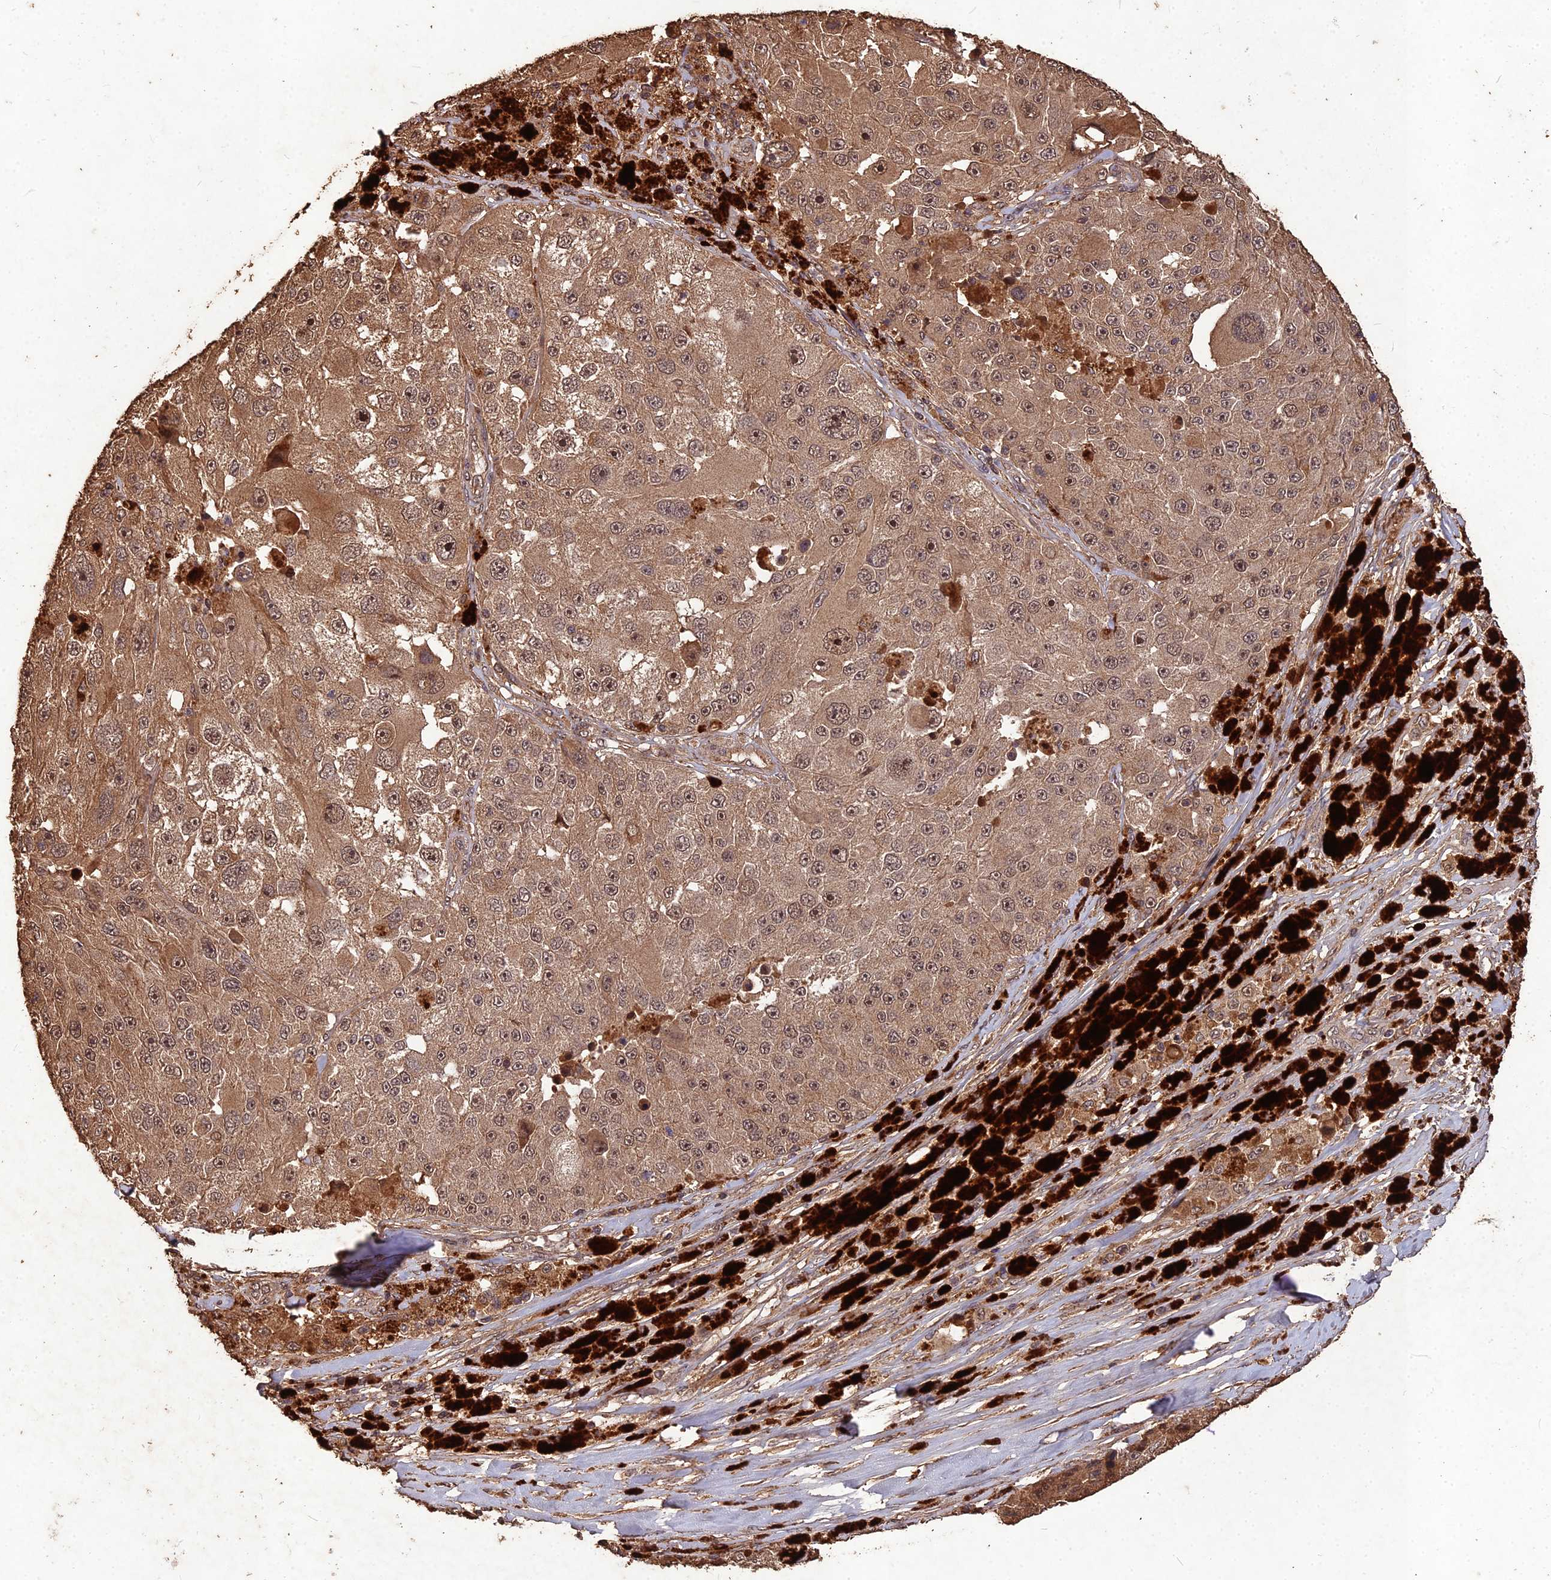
{"staining": {"intensity": "moderate", "quantity": ">75%", "location": "cytoplasmic/membranous,nuclear"}, "tissue": "melanoma", "cell_type": "Tumor cells", "image_type": "cancer", "snomed": [{"axis": "morphology", "description": "Malignant melanoma, Metastatic site"}, {"axis": "topography", "description": "Lymph node"}], "caption": "Immunohistochemical staining of human malignant melanoma (metastatic site) exhibits medium levels of moderate cytoplasmic/membranous and nuclear protein positivity in about >75% of tumor cells.", "gene": "SYMPK", "patient": {"sex": "male", "age": 62}}